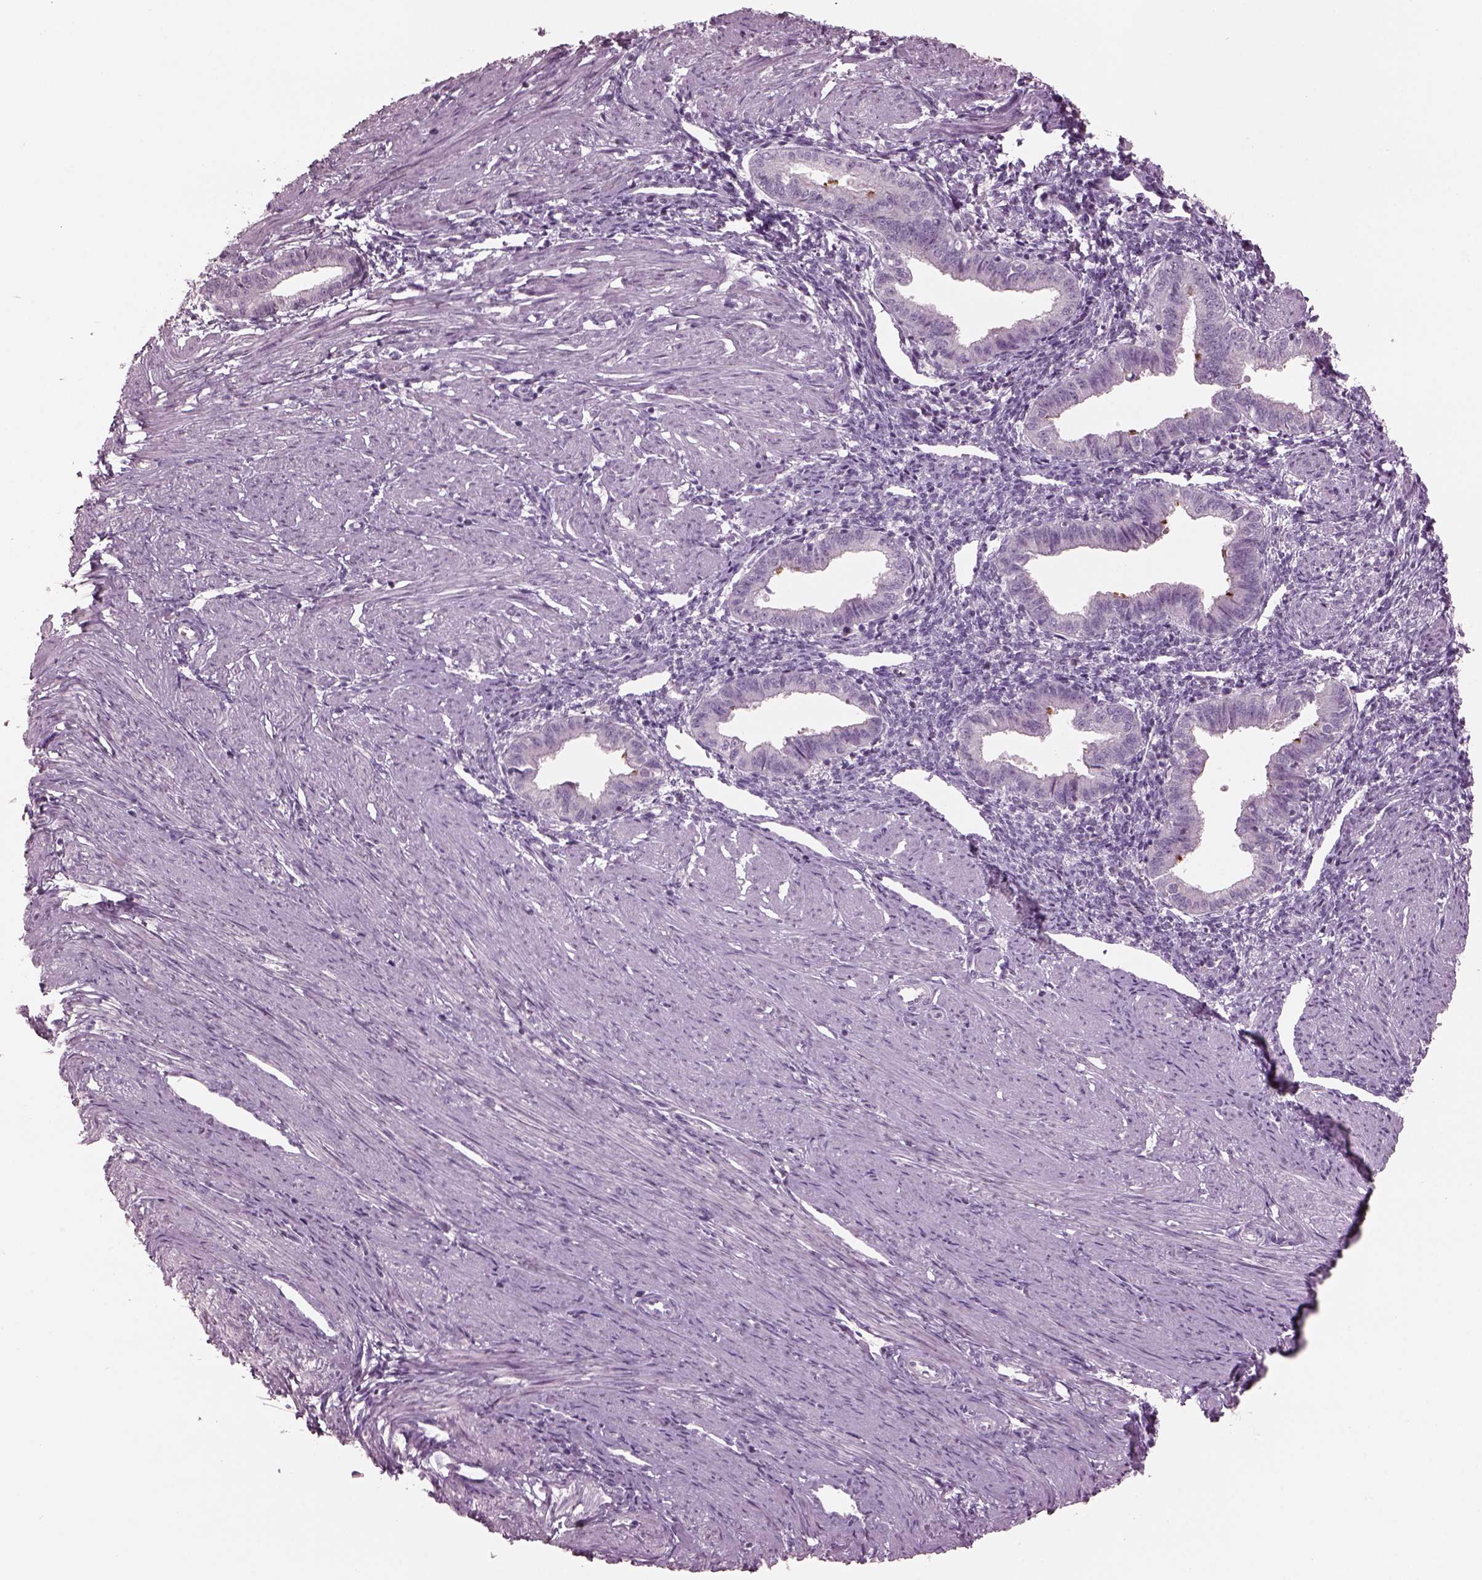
{"staining": {"intensity": "negative", "quantity": "none", "location": "none"}, "tissue": "endometrium", "cell_type": "Cells in endometrial stroma", "image_type": "normal", "snomed": [{"axis": "morphology", "description": "Normal tissue, NOS"}, {"axis": "topography", "description": "Endometrium"}], "caption": "IHC photomicrograph of benign endometrium: endometrium stained with DAB (3,3'-diaminobenzidine) displays no significant protein staining in cells in endometrial stroma. (Brightfield microscopy of DAB IHC at high magnification).", "gene": "PACRG", "patient": {"sex": "female", "age": 37}}